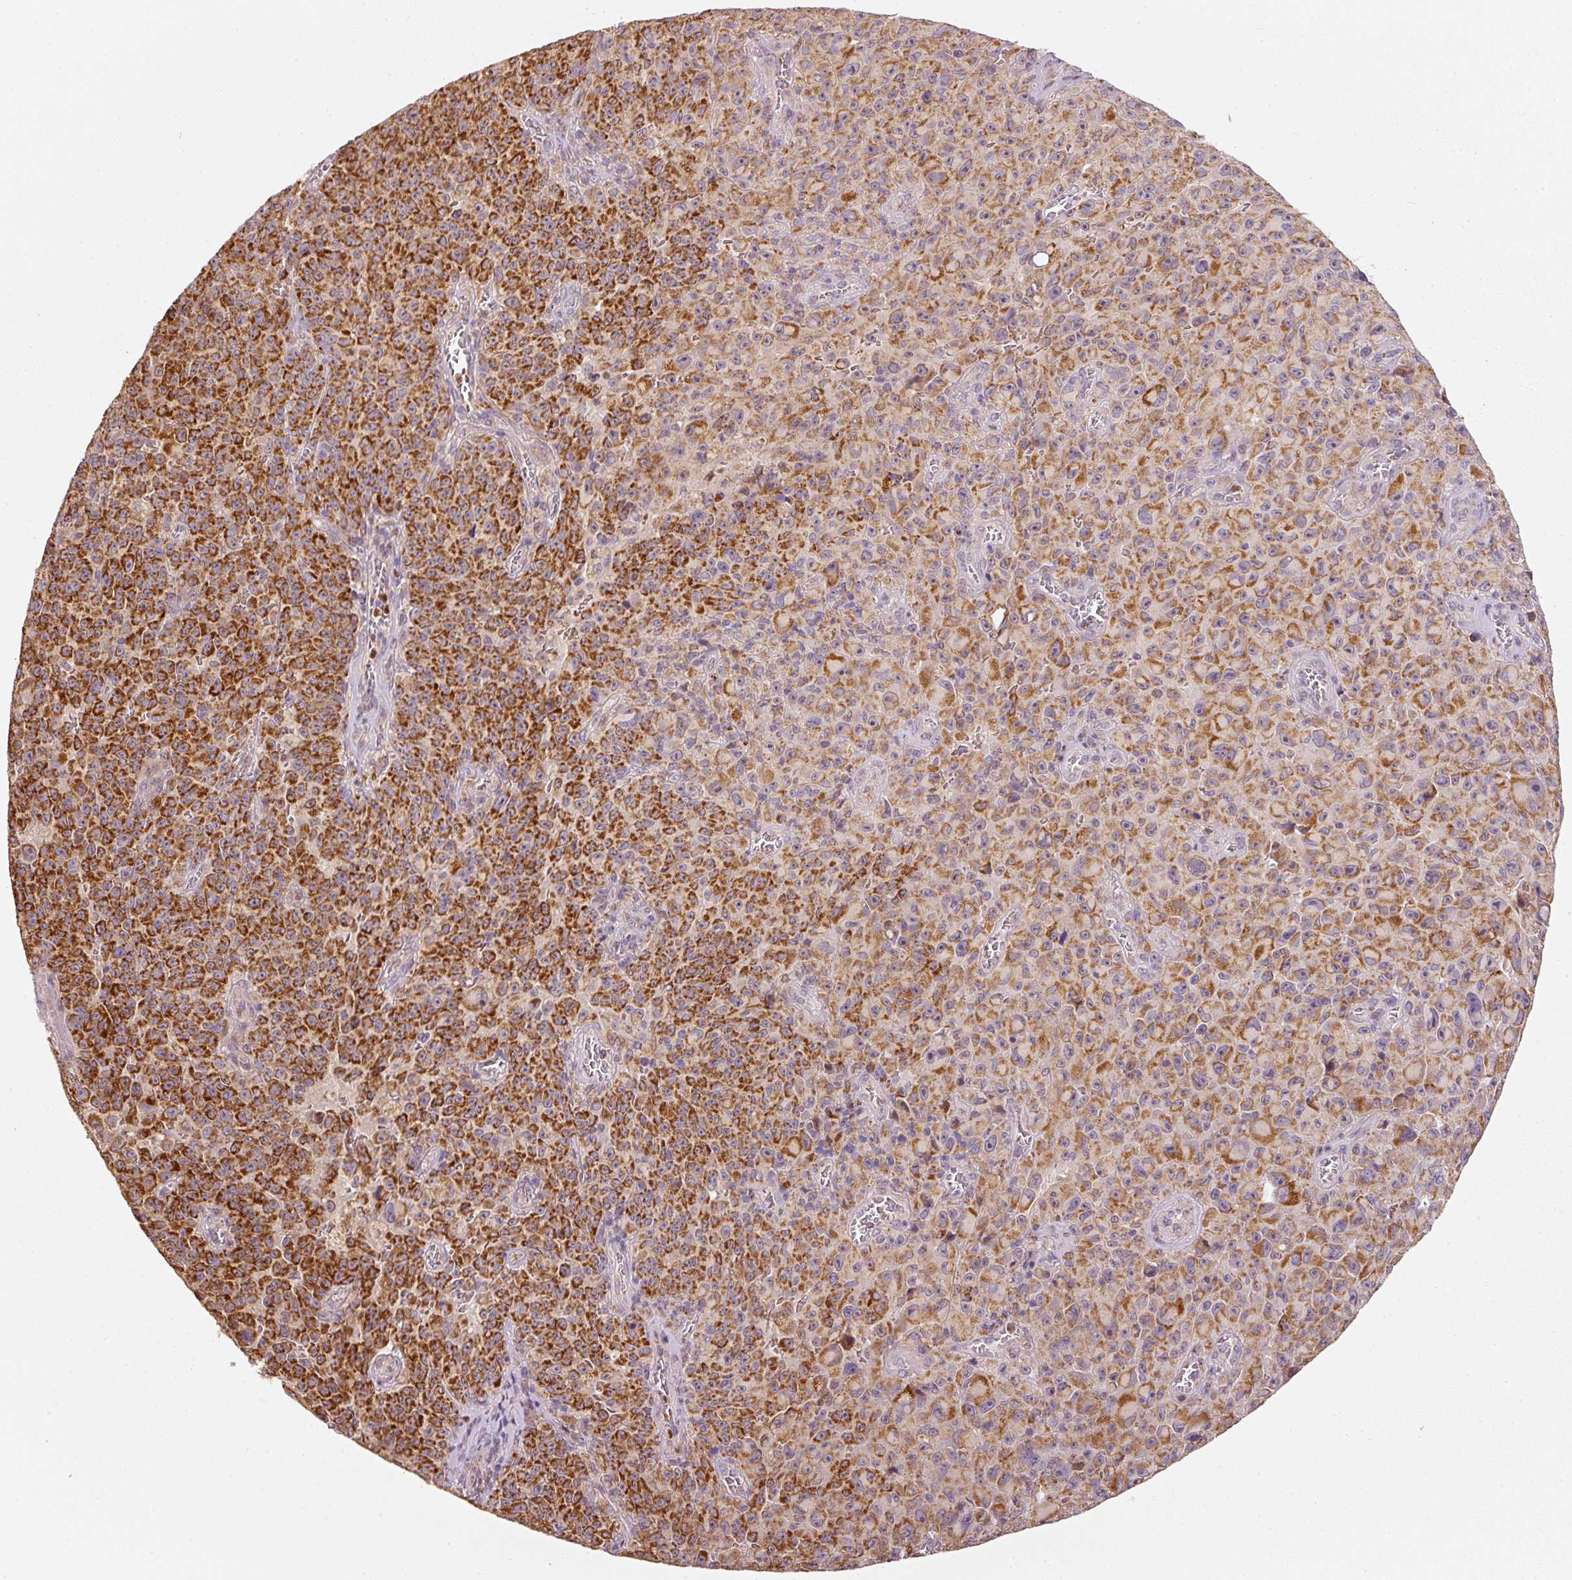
{"staining": {"intensity": "strong", "quantity": ">75%", "location": "cytoplasmic/membranous"}, "tissue": "melanoma", "cell_type": "Tumor cells", "image_type": "cancer", "snomed": [{"axis": "morphology", "description": "Malignant melanoma, NOS"}, {"axis": "topography", "description": "Skin"}], "caption": "Malignant melanoma stained with a protein marker demonstrates strong staining in tumor cells.", "gene": "MTHFD1L", "patient": {"sex": "female", "age": 82}}